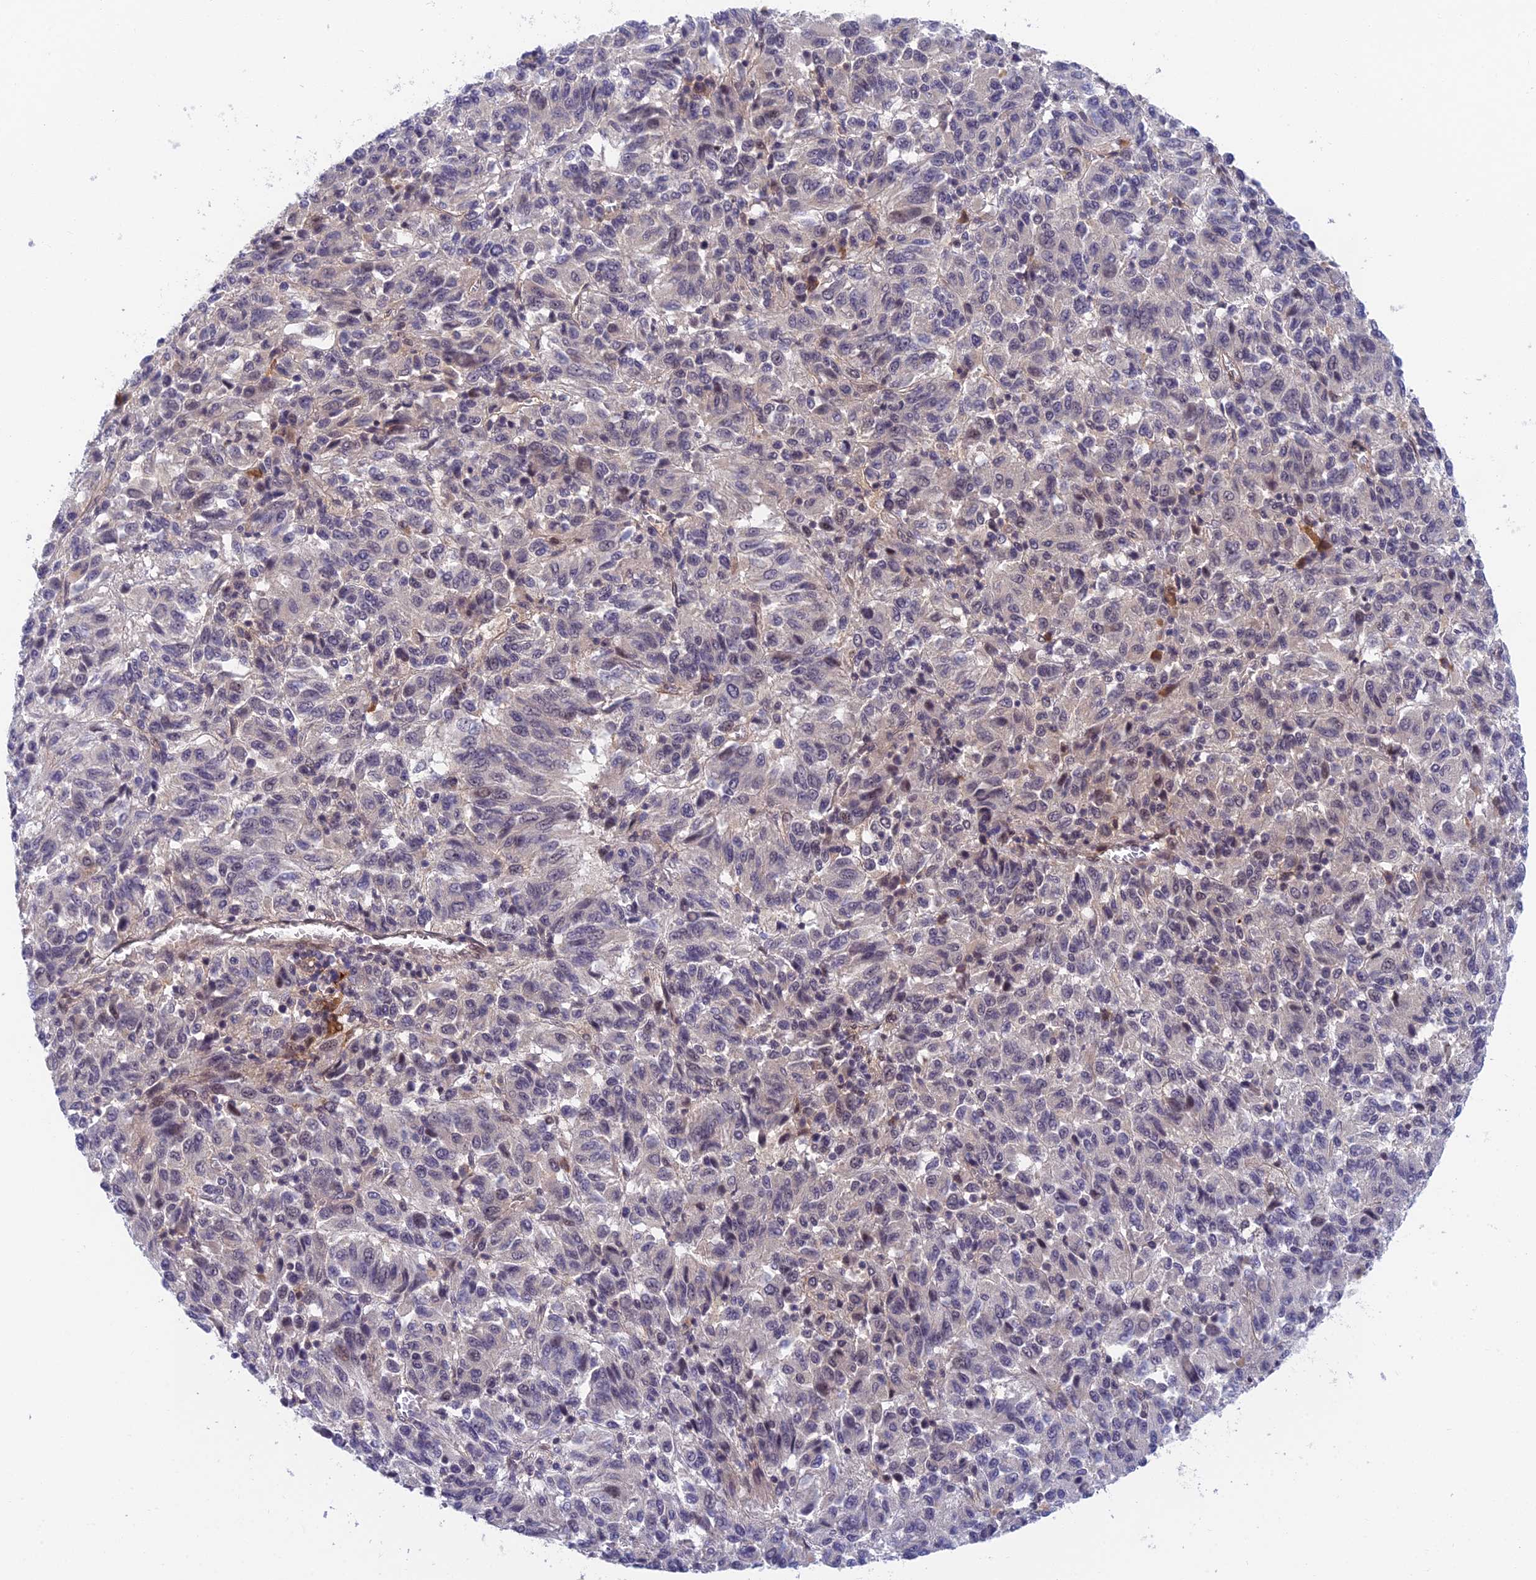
{"staining": {"intensity": "negative", "quantity": "none", "location": "none"}, "tissue": "melanoma", "cell_type": "Tumor cells", "image_type": "cancer", "snomed": [{"axis": "morphology", "description": "Malignant melanoma, Metastatic site"}, {"axis": "topography", "description": "Lung"}], "caption": "High power microscopy image of an immunohistochemistry (IHC) photomicrograph of malignant melanoma (metastatic site), revealing no significant staining in tumor cells. (DAB IHC visualized using brightfield microscopy, high magnification).", "gene": "NSMCE1", "patient": {"sex": "male", "age": 64}}